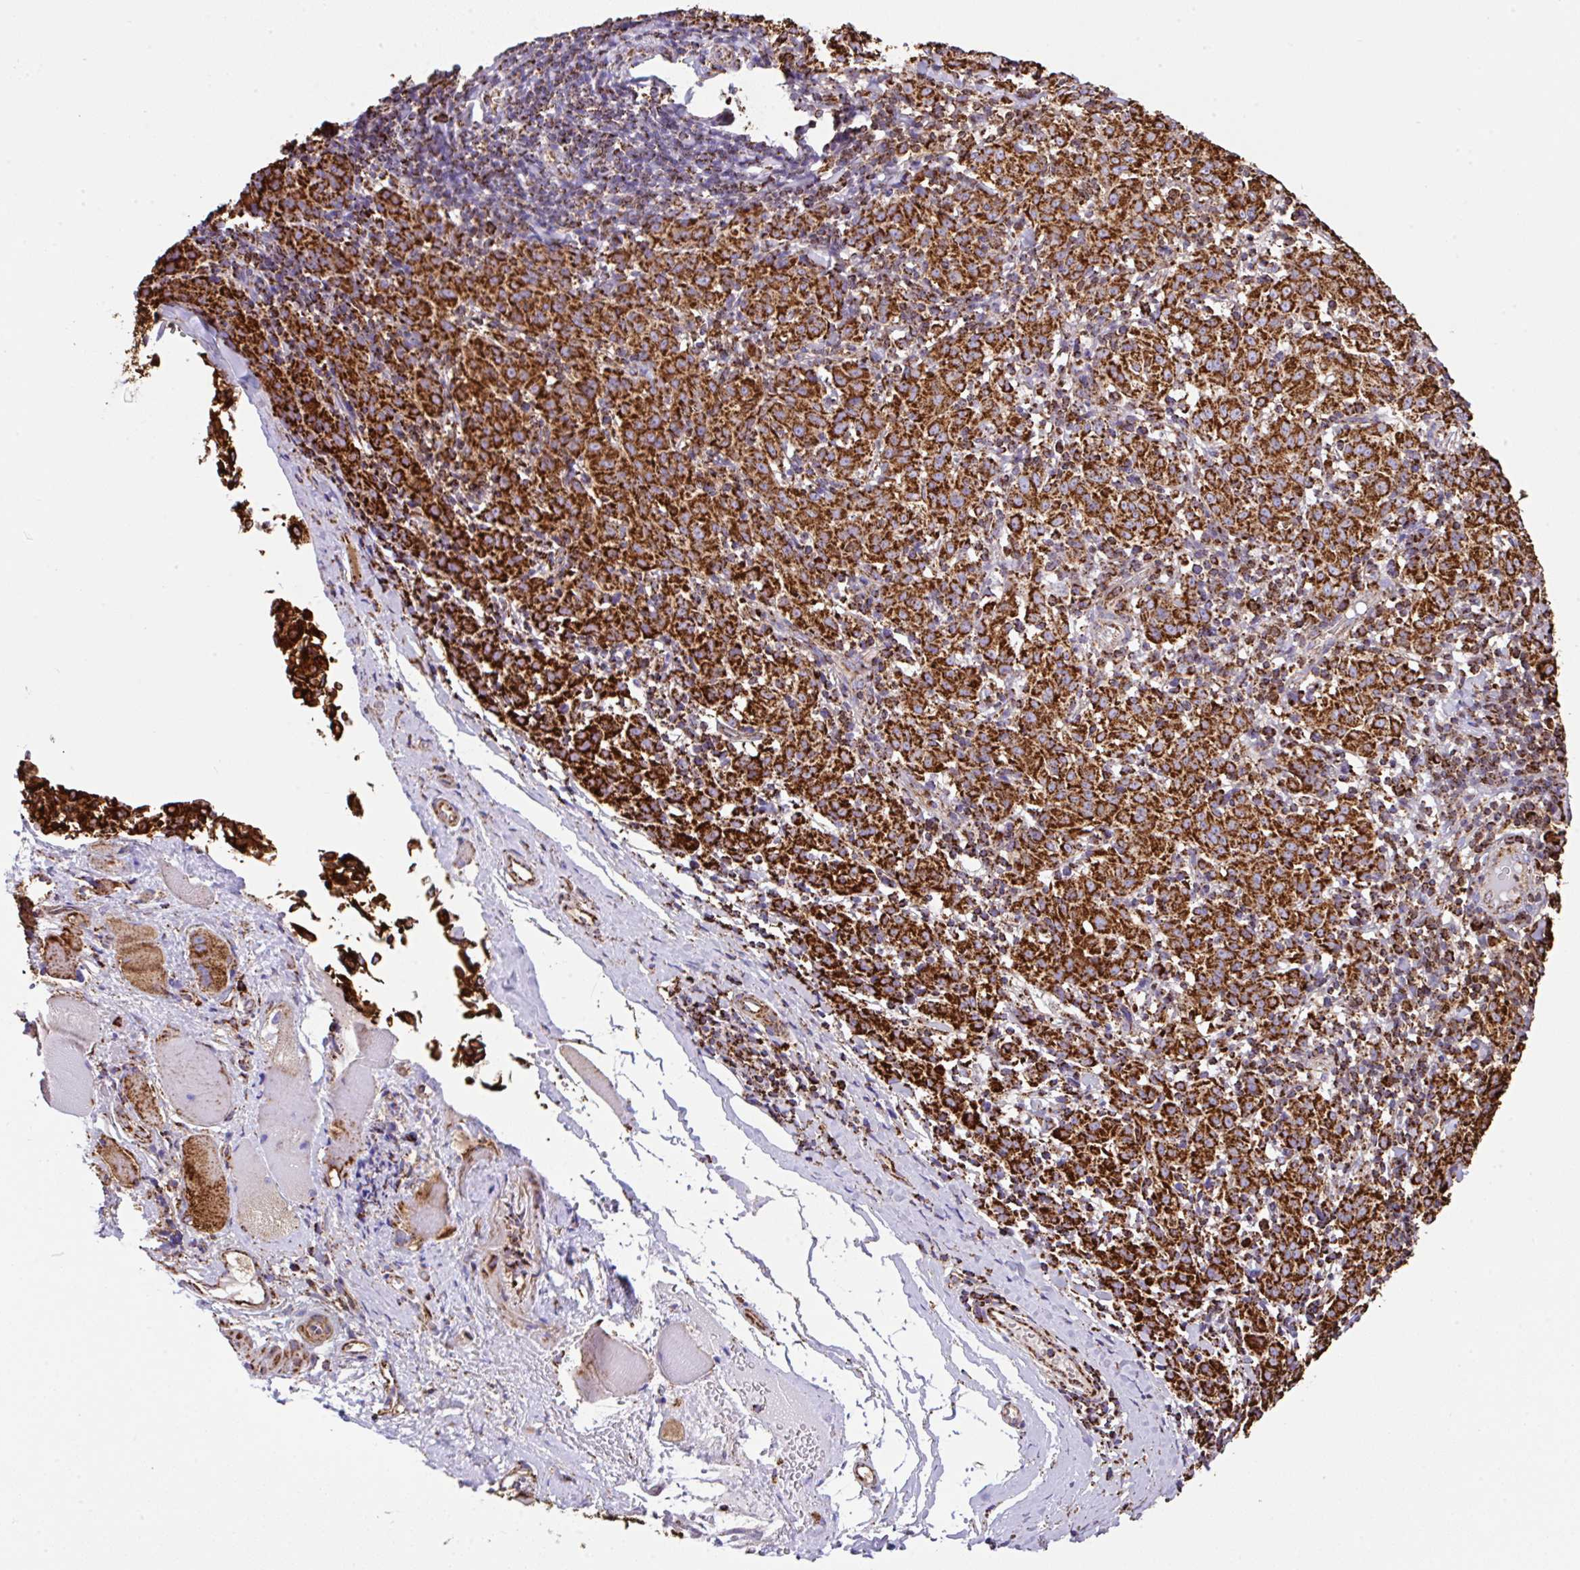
{"staining": {"intensity": "strong", "quantity": ">75%", "location": "cytoplasmic/membranous"}, "tissue": "melanoma", "cell_type": "Tumor cells", "image_type": "cancer", "snomed": [{"axis": "morphology", "description": "Malignant melanoma, NOS"}, {"axis": "topography", "description": "Skin"}], "caption": "The histopathology image exhibits immunohistochemical staining of melanoma. There is strong cytoplasmic/membranous staining is seen in approximately >75% of tumor cells.", "gene": "ANKRD33B", "patient": {"sex": "female", "age": 72}}